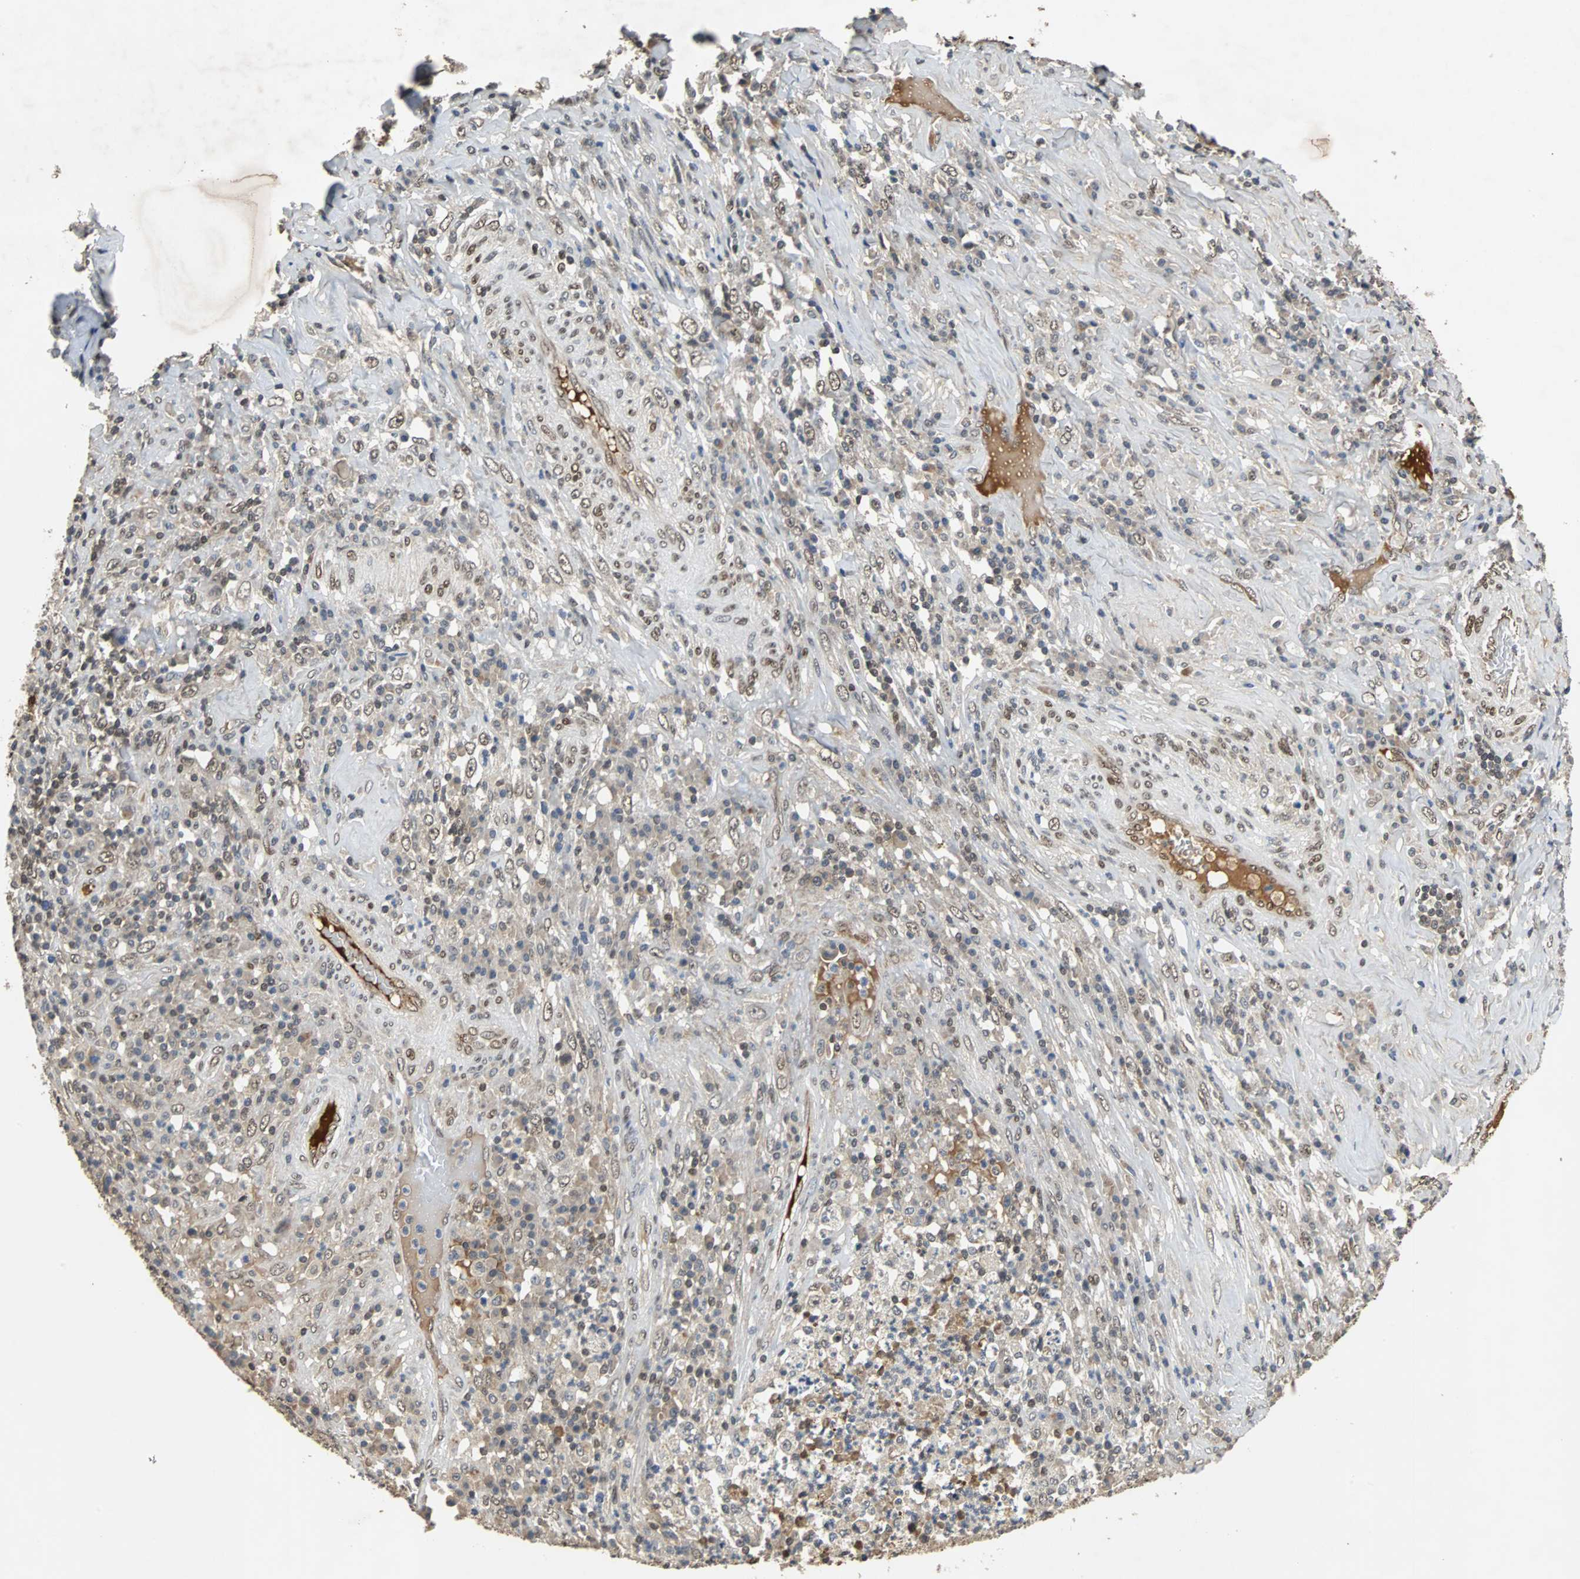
{"staining": {"intensity": "weak", "quantity": ">75%", "location": "cytoplasmic/membranous,nuclear"}, "tissue": "testis cancer", "cell_type": "Tumor cells", "image_type": "cancer", "snomed": [{"axis": "morphology", "description": "Necrosis, NOS"}, {"axis": "morphology", "description": "Carcinoma, Embryonal, NOS"}, {"axis": "topography", "description": "Testis"}], "caption": "Testis embryonal carcinoma stained with DAB (3,3'-diaminobenzidine) IHC demonstrates low levels of weak cytoplasmic/membranous and nuclear staining in approximately >75% of tumor cells.", "gene": "PHC1", "patient": {"sex": "male", "age": 19}}